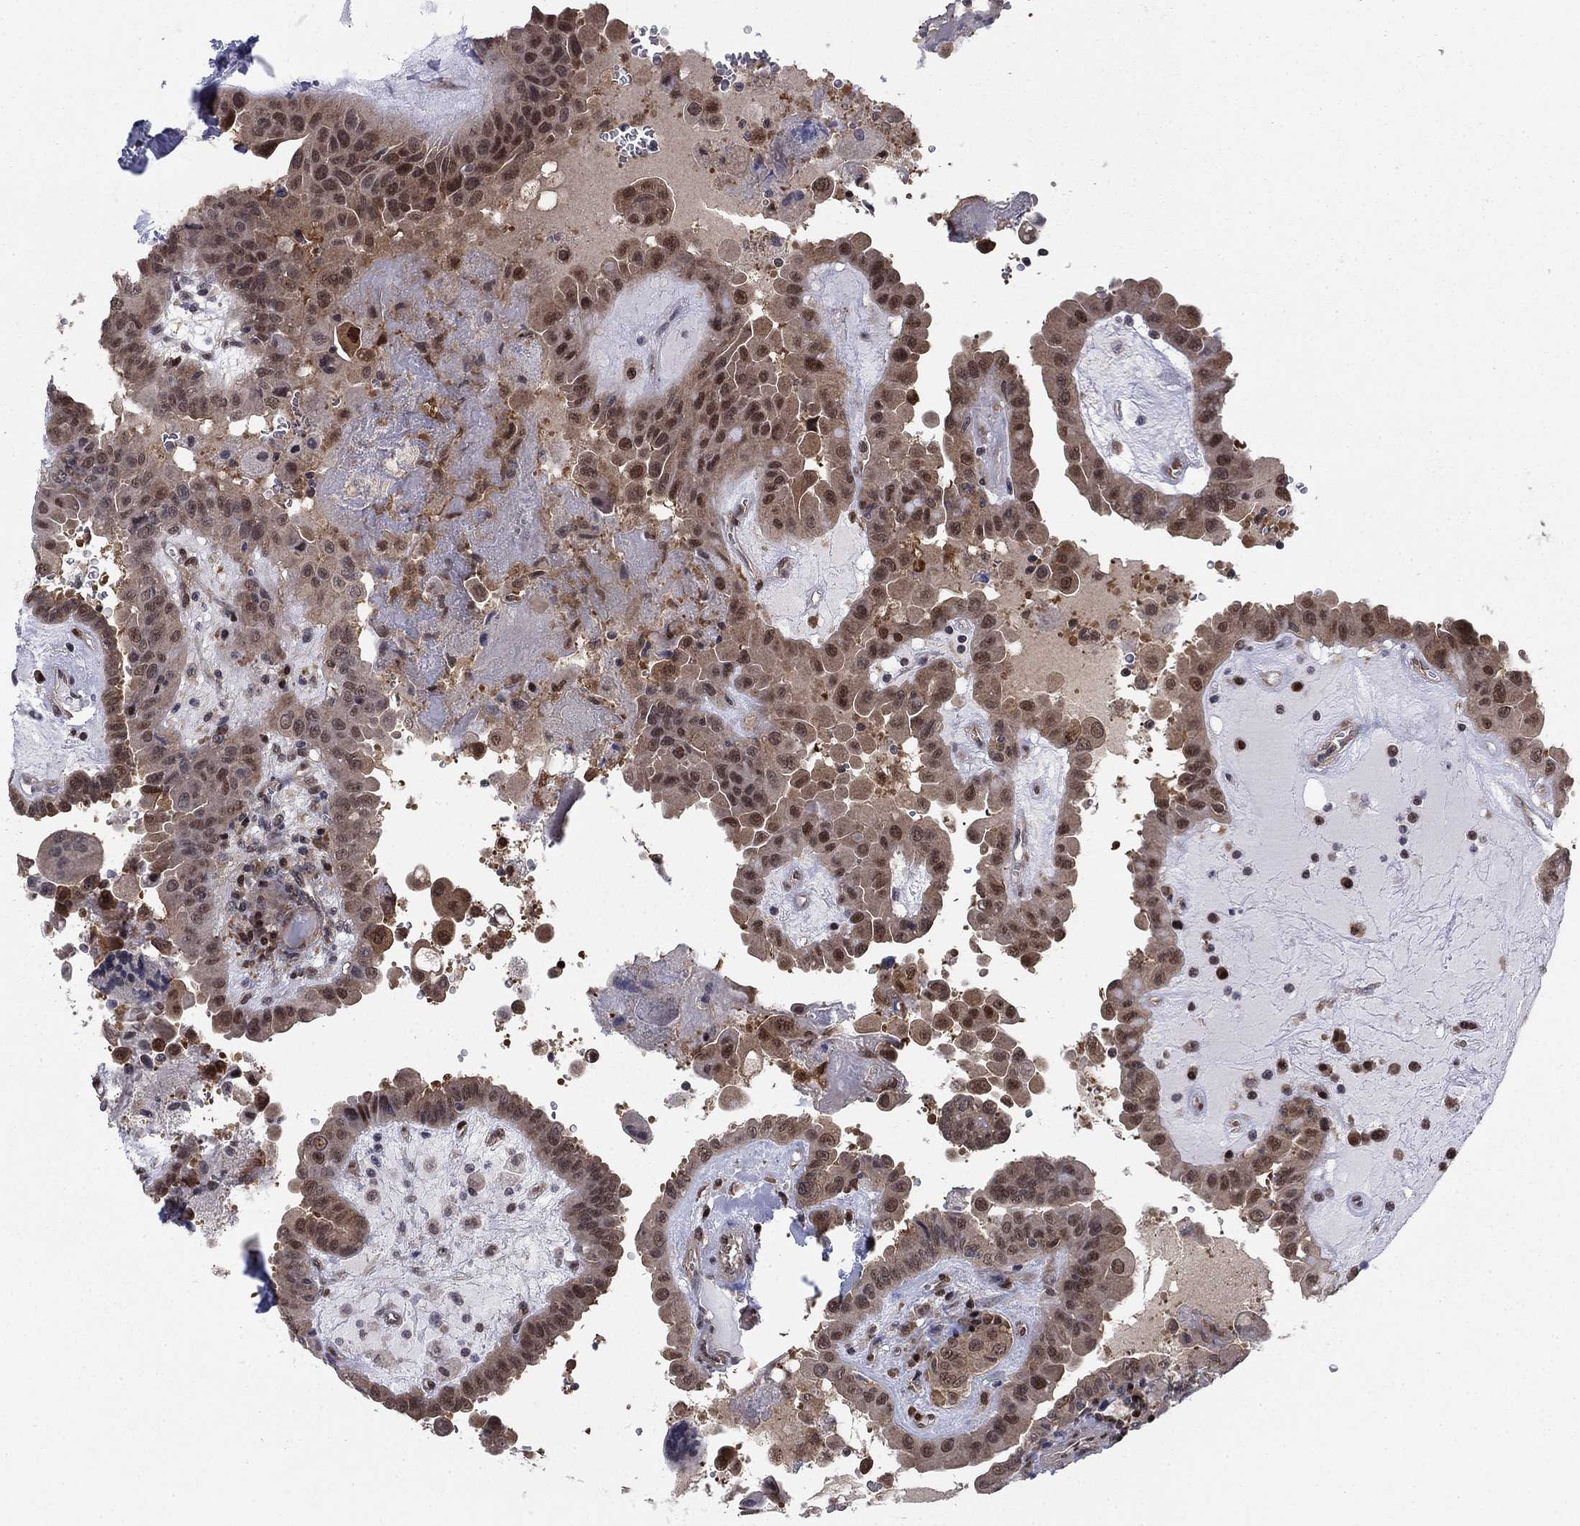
{"staining": {"intensity": "moderate", "quantity": "25%-75%", "location": "cytoplasmic/membranous,nuclear"}, "tissue": "thyroid cancer", "cell_type": "Tumor cells", "image_type": "cancer", "snomed": [{"axis": "morphology", "description": "Papillary adenocarcinoma, NOS"}, {"axis": "topography", "description": "Thyroid gland"}], "caption": "Tumor cells demonstrate medium levels of moderate cytoplasmic/membranous and nuclear positivity in approximately 25%-75% of cells in thyroid cancer.", "gene": "FKBP4", "patient": {"sex": "female", "age": 37}}